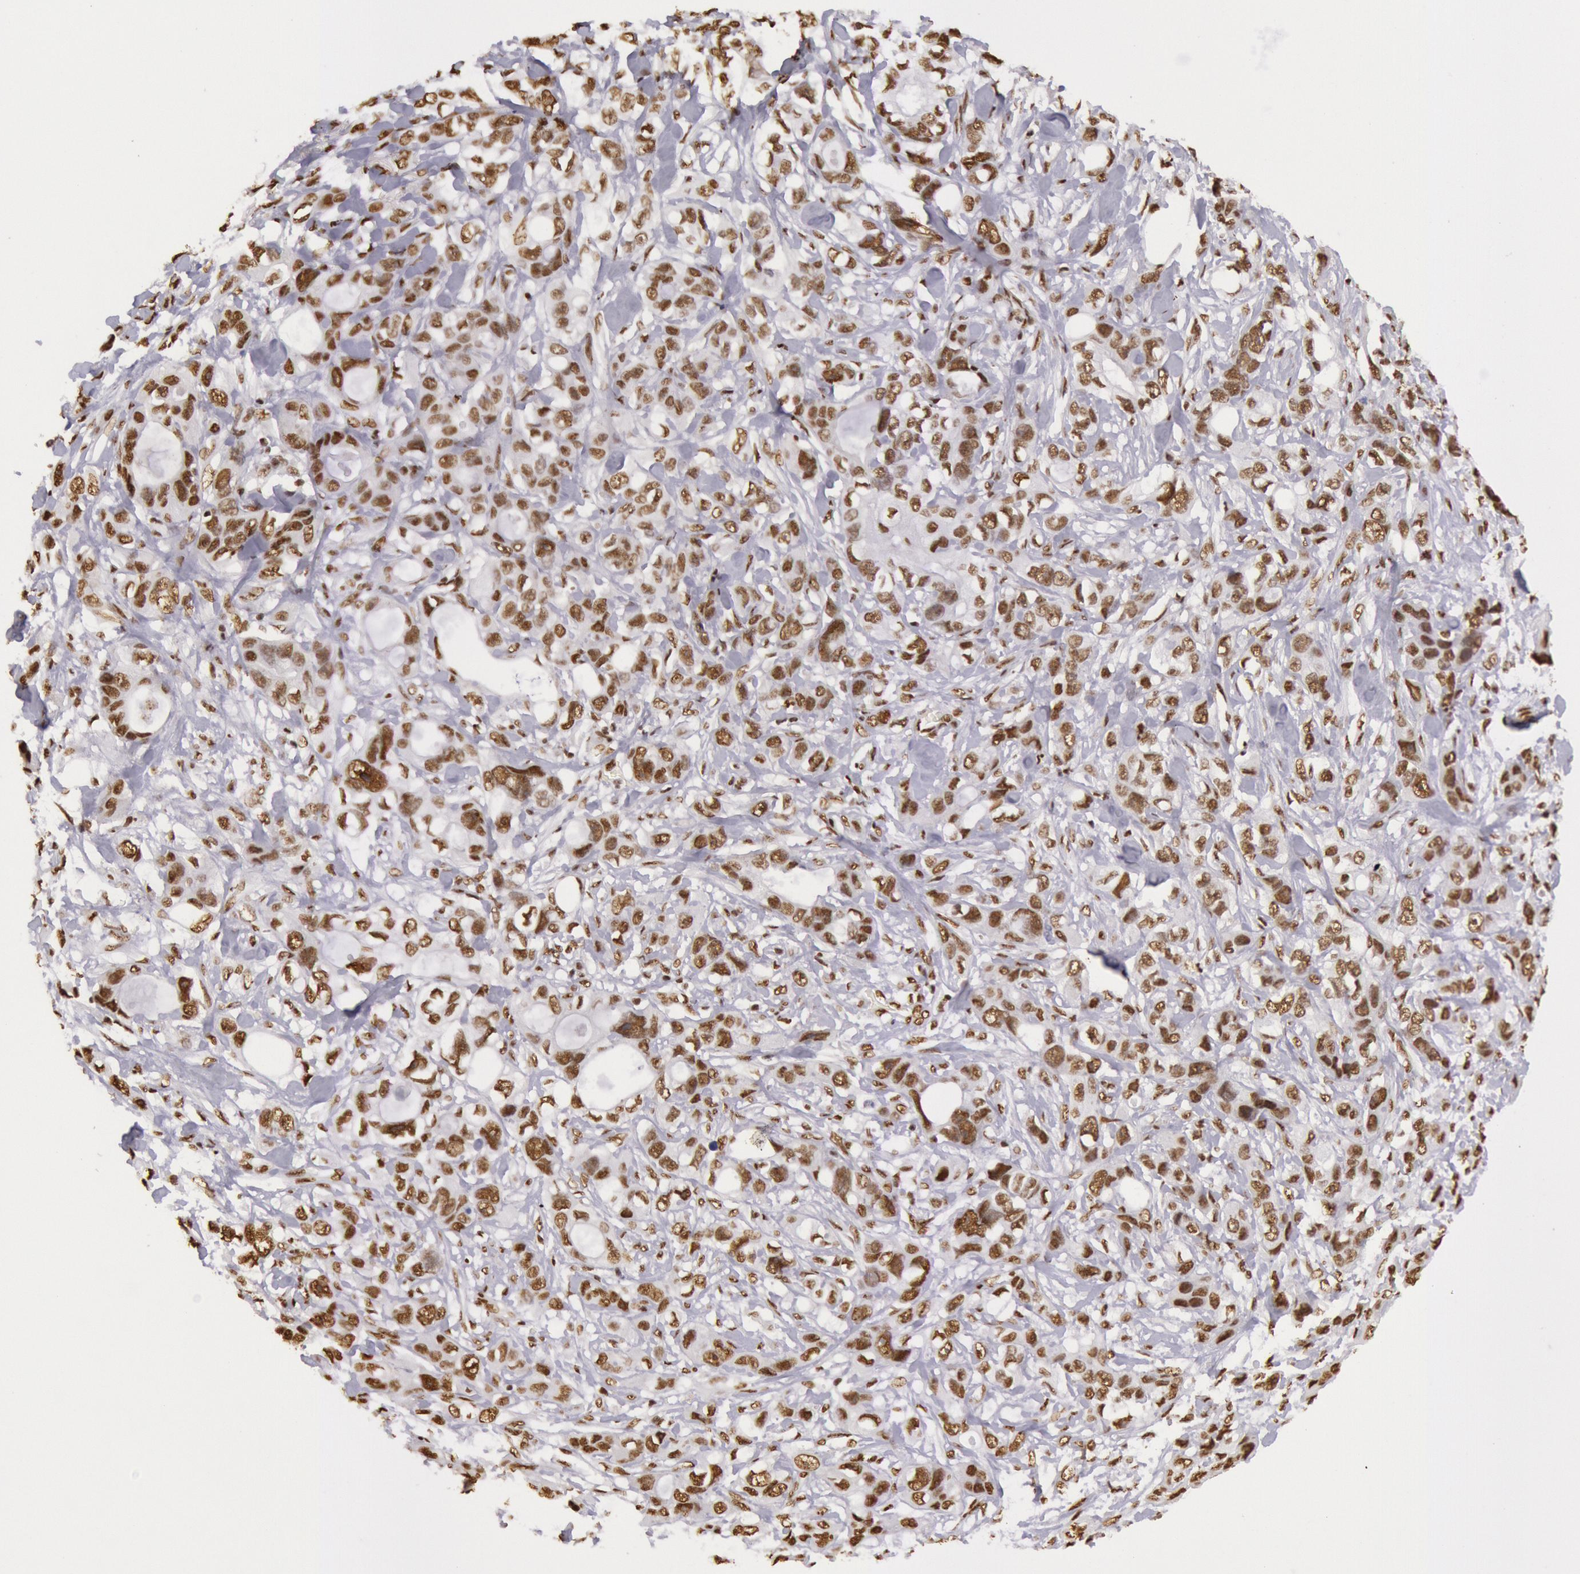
{"staining": {"intensity": "moderate", "quantity": ">75%", "location": "nuclear"}, "tissue": "stomach cancer", "cell_type": "Tumor cells", "image_type": "cancer", "snomed": [{"axis": "morphology", "description": "Adenocarcinoma, NOS"}, {"axis": "topography", "description": "Stomach, upper"}], "caption": "Immunohistochemical staining of stomach cancer (adenocarcinoma) reveals moderate nuclear protein staining in about >75% of tumor cells.", "gene": "HNRNPH2", "patient": {"sex": "male", "age": 47}}